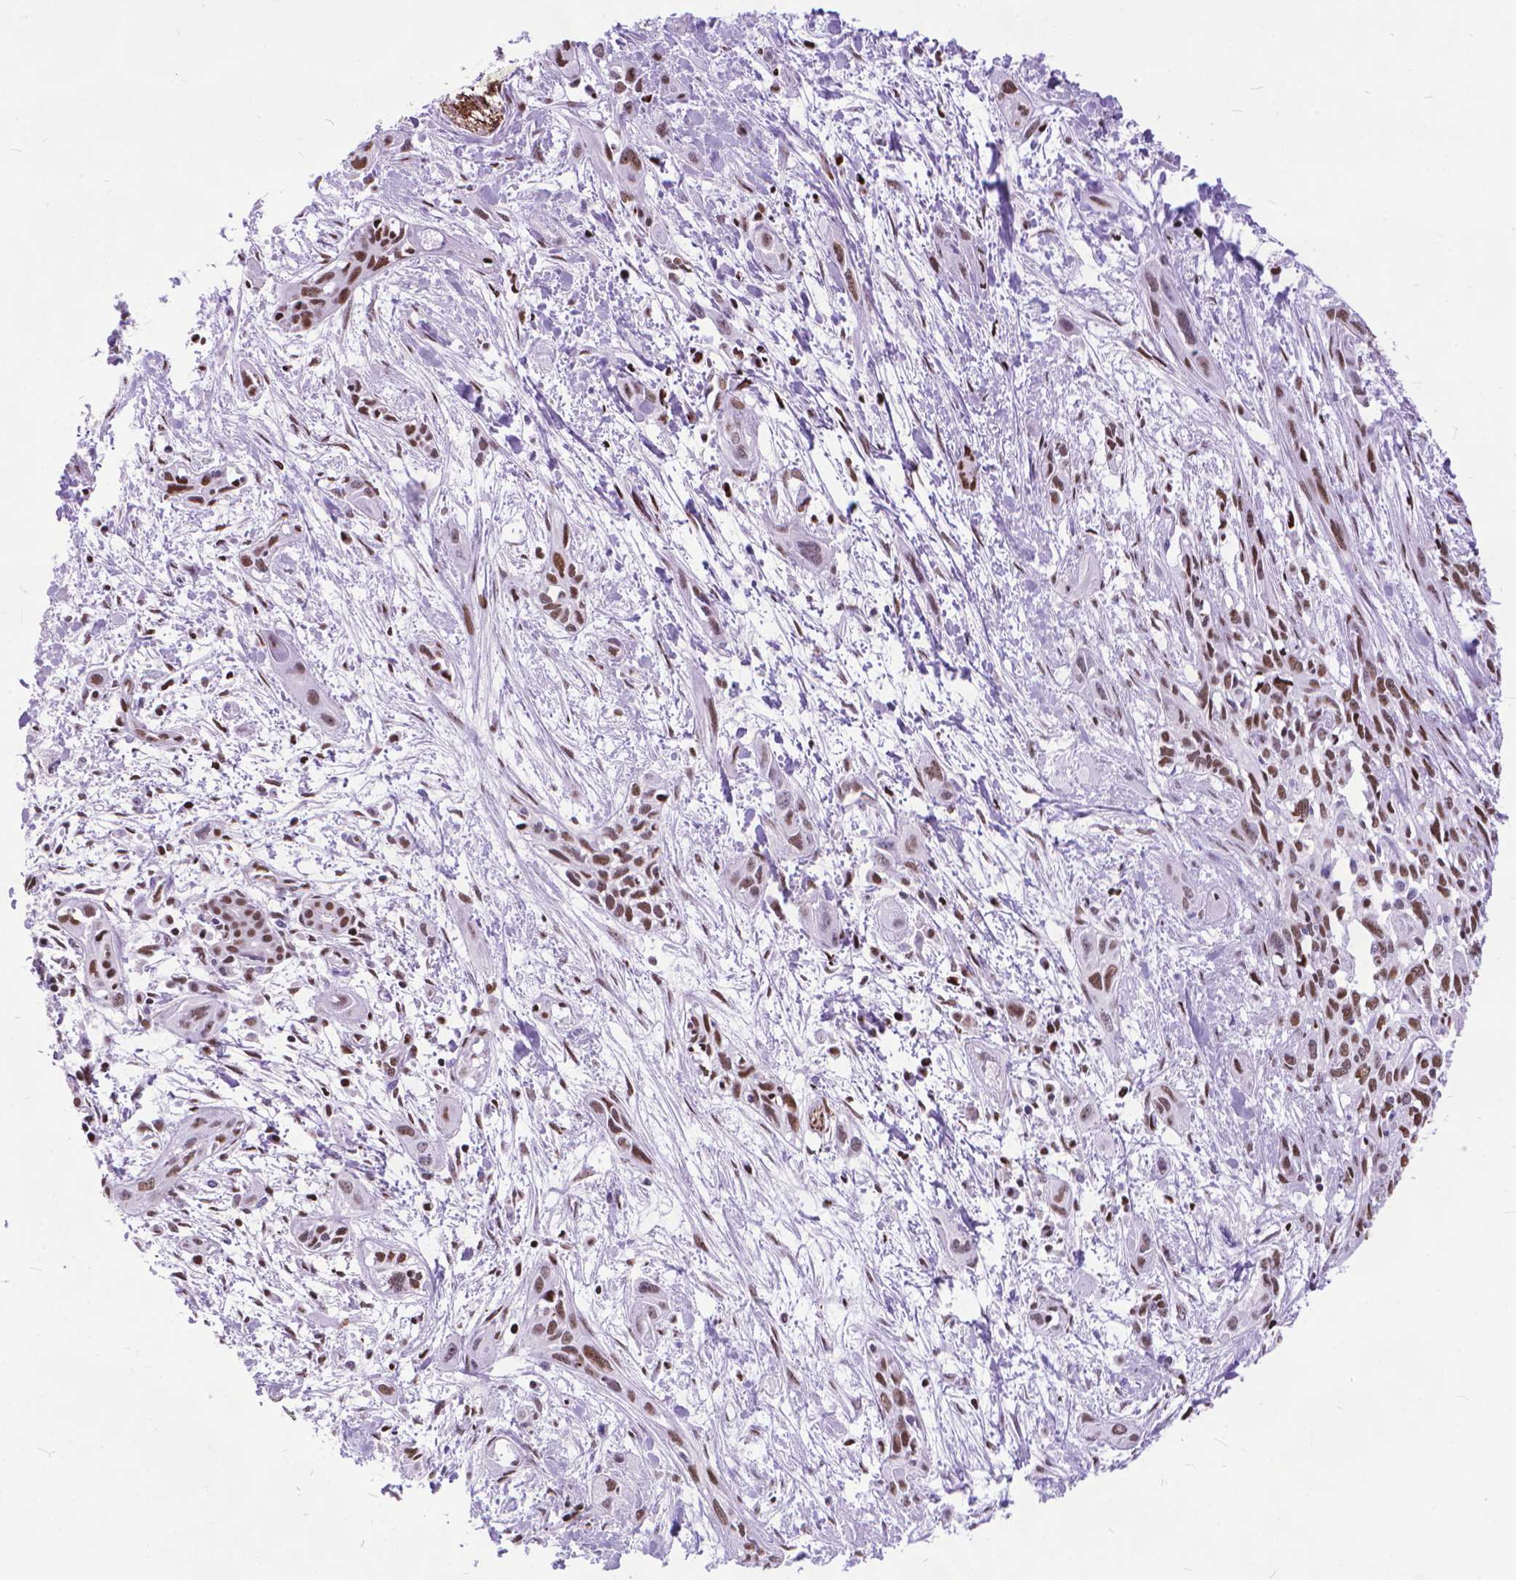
{"staining": {"intensity": "strong", "quantity": ">75%", "location": "nuclear"}, "tissue": "pancreatic cancer", "cell_type": "Tumor cells", "image_type": "cancer", "snomed": [{"axis": "morphology", "description": "Adenocarcinoma, NOS"}, {"axis": "topography", "description": "Pancreas"}], "caption": "High-magnification brightfield microscopy of pancreatic cancer (adenocarcinoma) stained with DAB (brown) and counterstained with hematoxylin (blue). tumor cells exhibit strong nuclear expression is seen in approximately>75% of cells. (Brightfield microscopy of DAB IHC at high magnification).", "gene": "POLE4", "patient": {"sex": "female", "age": 55}}